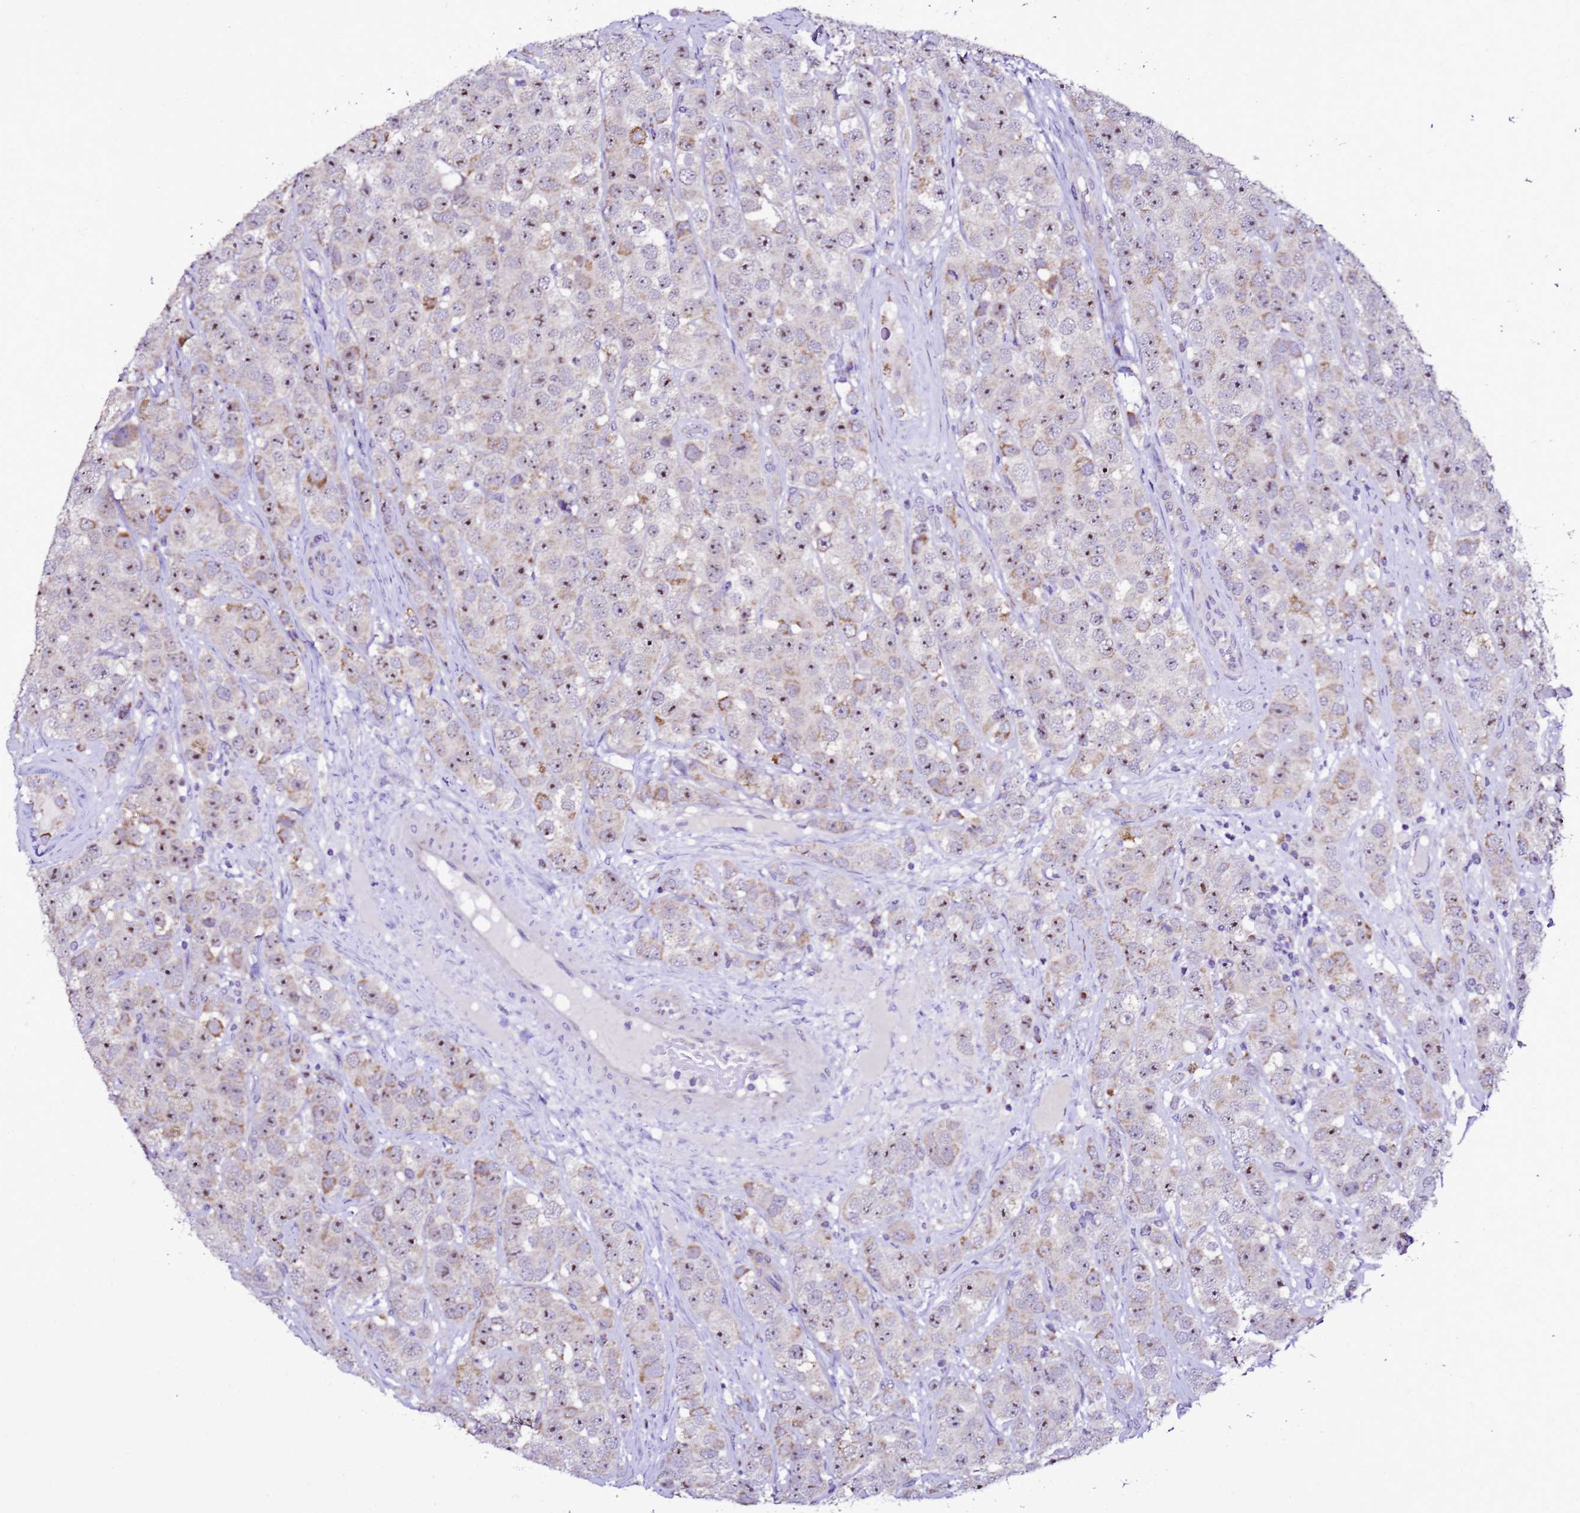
{"staining": {"intensity": "moderate", "quantity": ">75%", "location": "nuclear"}, "tissue": "testis cancer", "cell_type": "Tumor cells", "image_type": "cancer", "snomed": [{"axis": "morphology", "description": "Seminoma, NOS"}, {"axis": "topography", "description": "Testis"}], "caption": "Testis seminoma stained for a protein (brown) displays moderate nuclear positive positivity in about >75% of tumor cells.", "gene": "DPH6", "patient": {"sex": "male", "age": 28}}